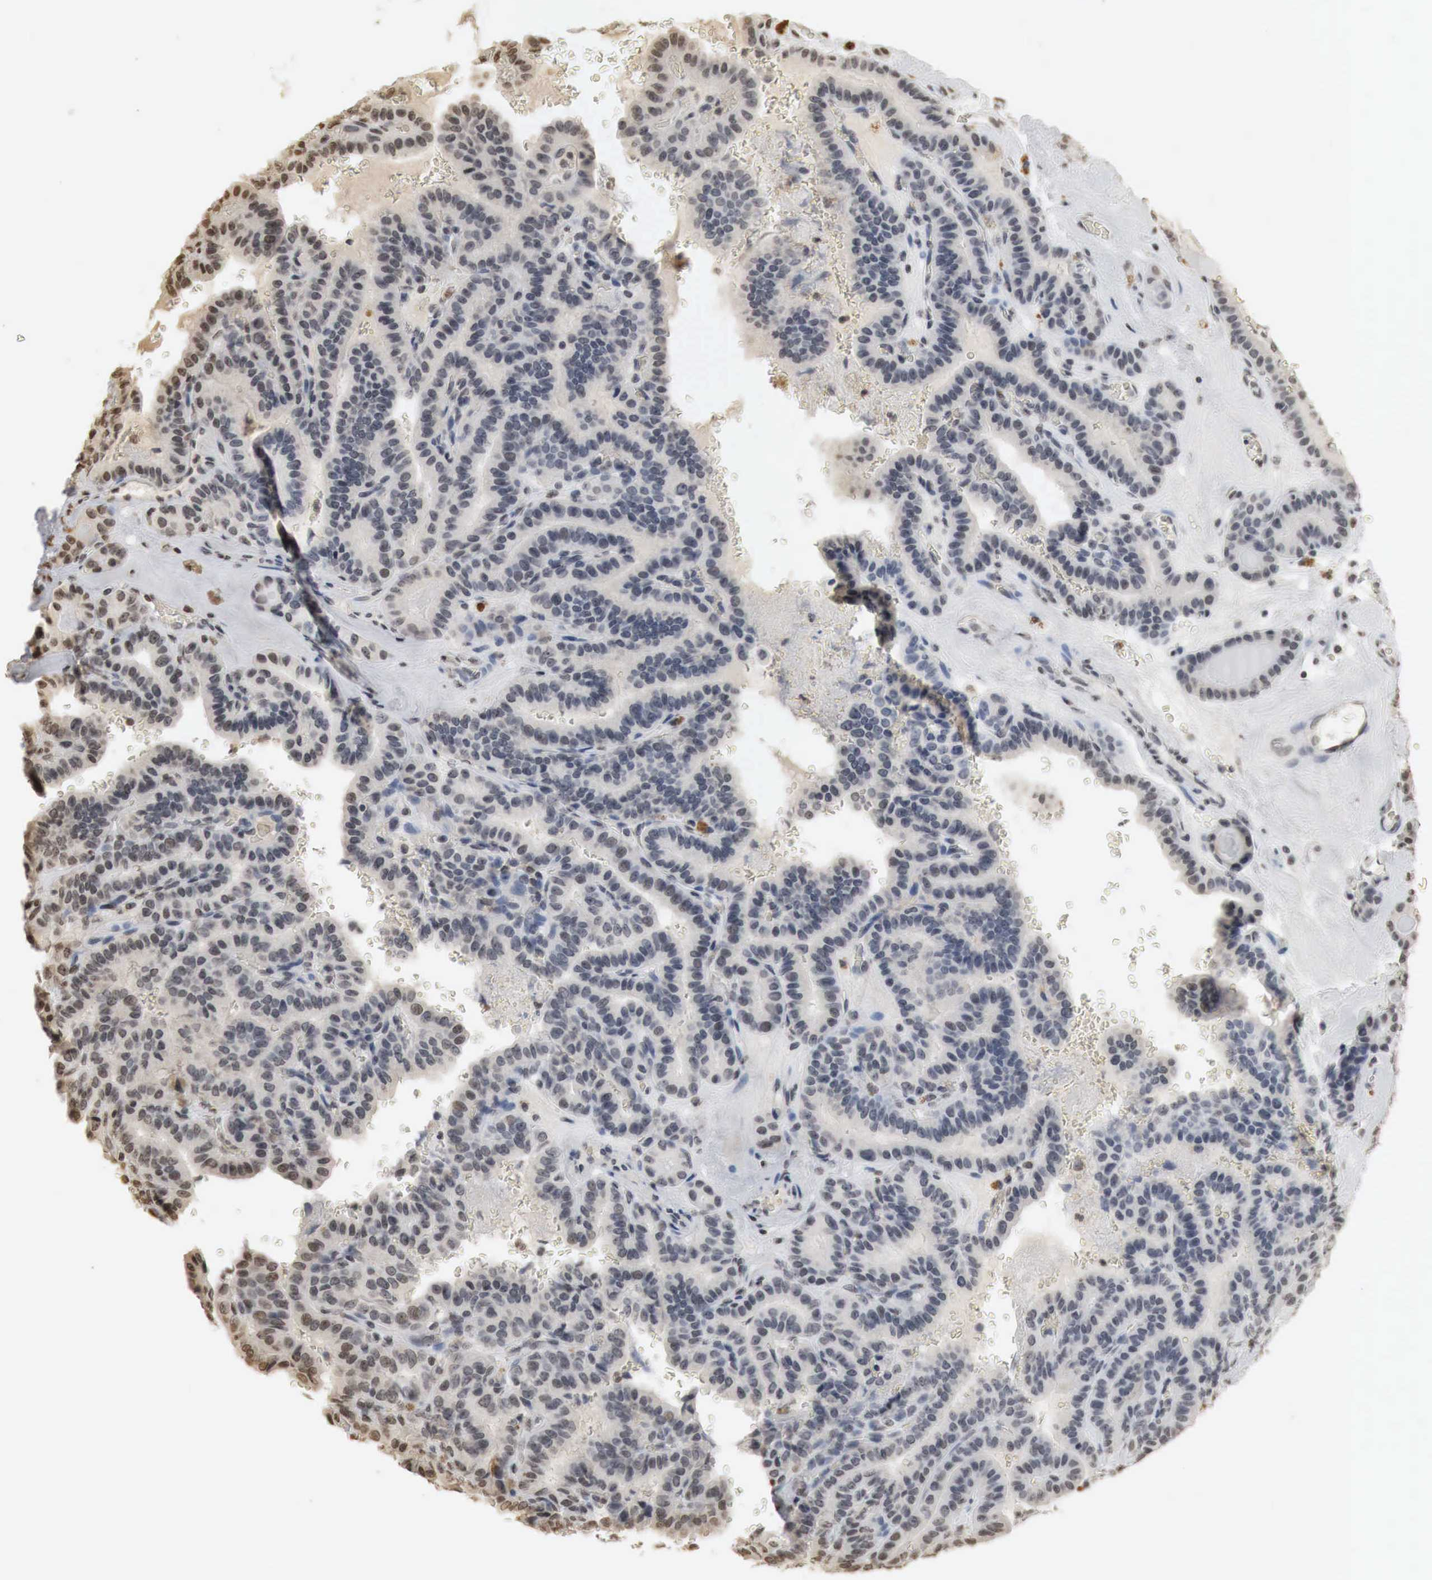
{"staining": {"intensity": "weak", "quantity": "25%-75%", "location": "cytoplasmic/membranous,nuclear"}, "tissue": "thyroid cancer", "cell_type": "Tumor cells", "image_type": "cancer", "snomed": [{"axis": "morphology", "description": "Papillary adenocarcinoma, NOS"}, {"axis": "topography", "description": "Thyroid gland"}], "caption": "Approximately 25%-75% of tumor cells in thyroid cancer (papillary adenocarcinoma) display weak cytoplasmic/membranous and nuclear protein positivity as visualized by brown immunohistochemical staining.", "gene": "ERBB4", "patient": {"sex": "male", "age": 87}}